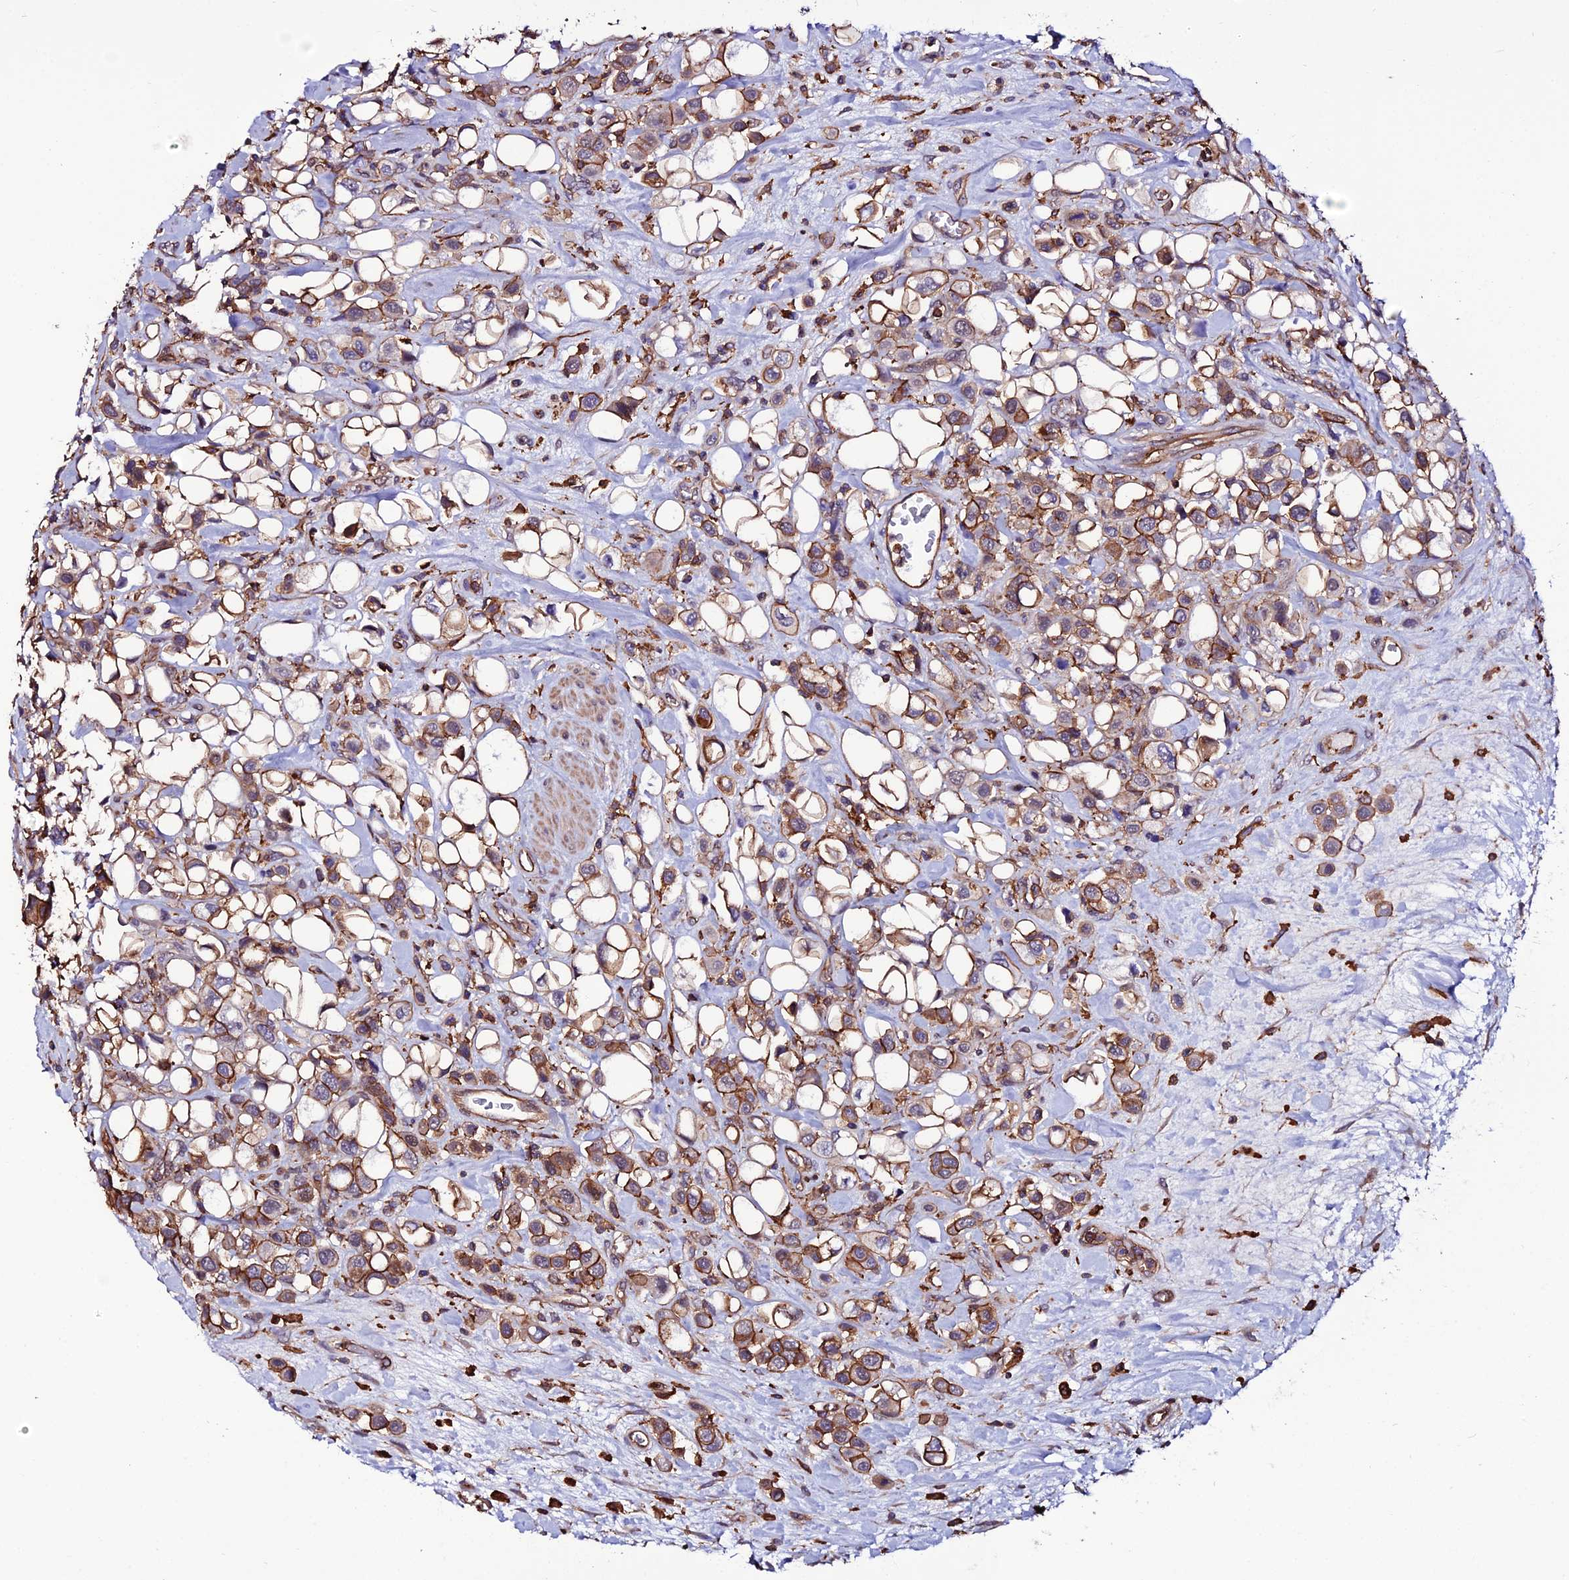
{"staining": {"intensity": "moderate", "quantity": ">75%", "location": "cytoplasmic/membranous"}, "tissue": "urothelial cancer", "cell_type": "Tumor cells", "image_type": "cancer", "snomed": [{"axis": "morphology", "description": "Urothelial carcinoma, High grade"}, {"axis": "topography", "description": "Urinary bladder"}], "caption": "Urothelial cancer tissue exhibits moderate cytoplasmic/membranous staining in approximately >75% of tumor cells The staining was performed using DAB (3,3'-diaminobenzidine) to visualize the protein expression in brown, while the nuclei were stained in blue with hematoxylin (Magnification: 20x).", "gene": "USP17L15", "patient": {"sex": "male", "age": 50}}